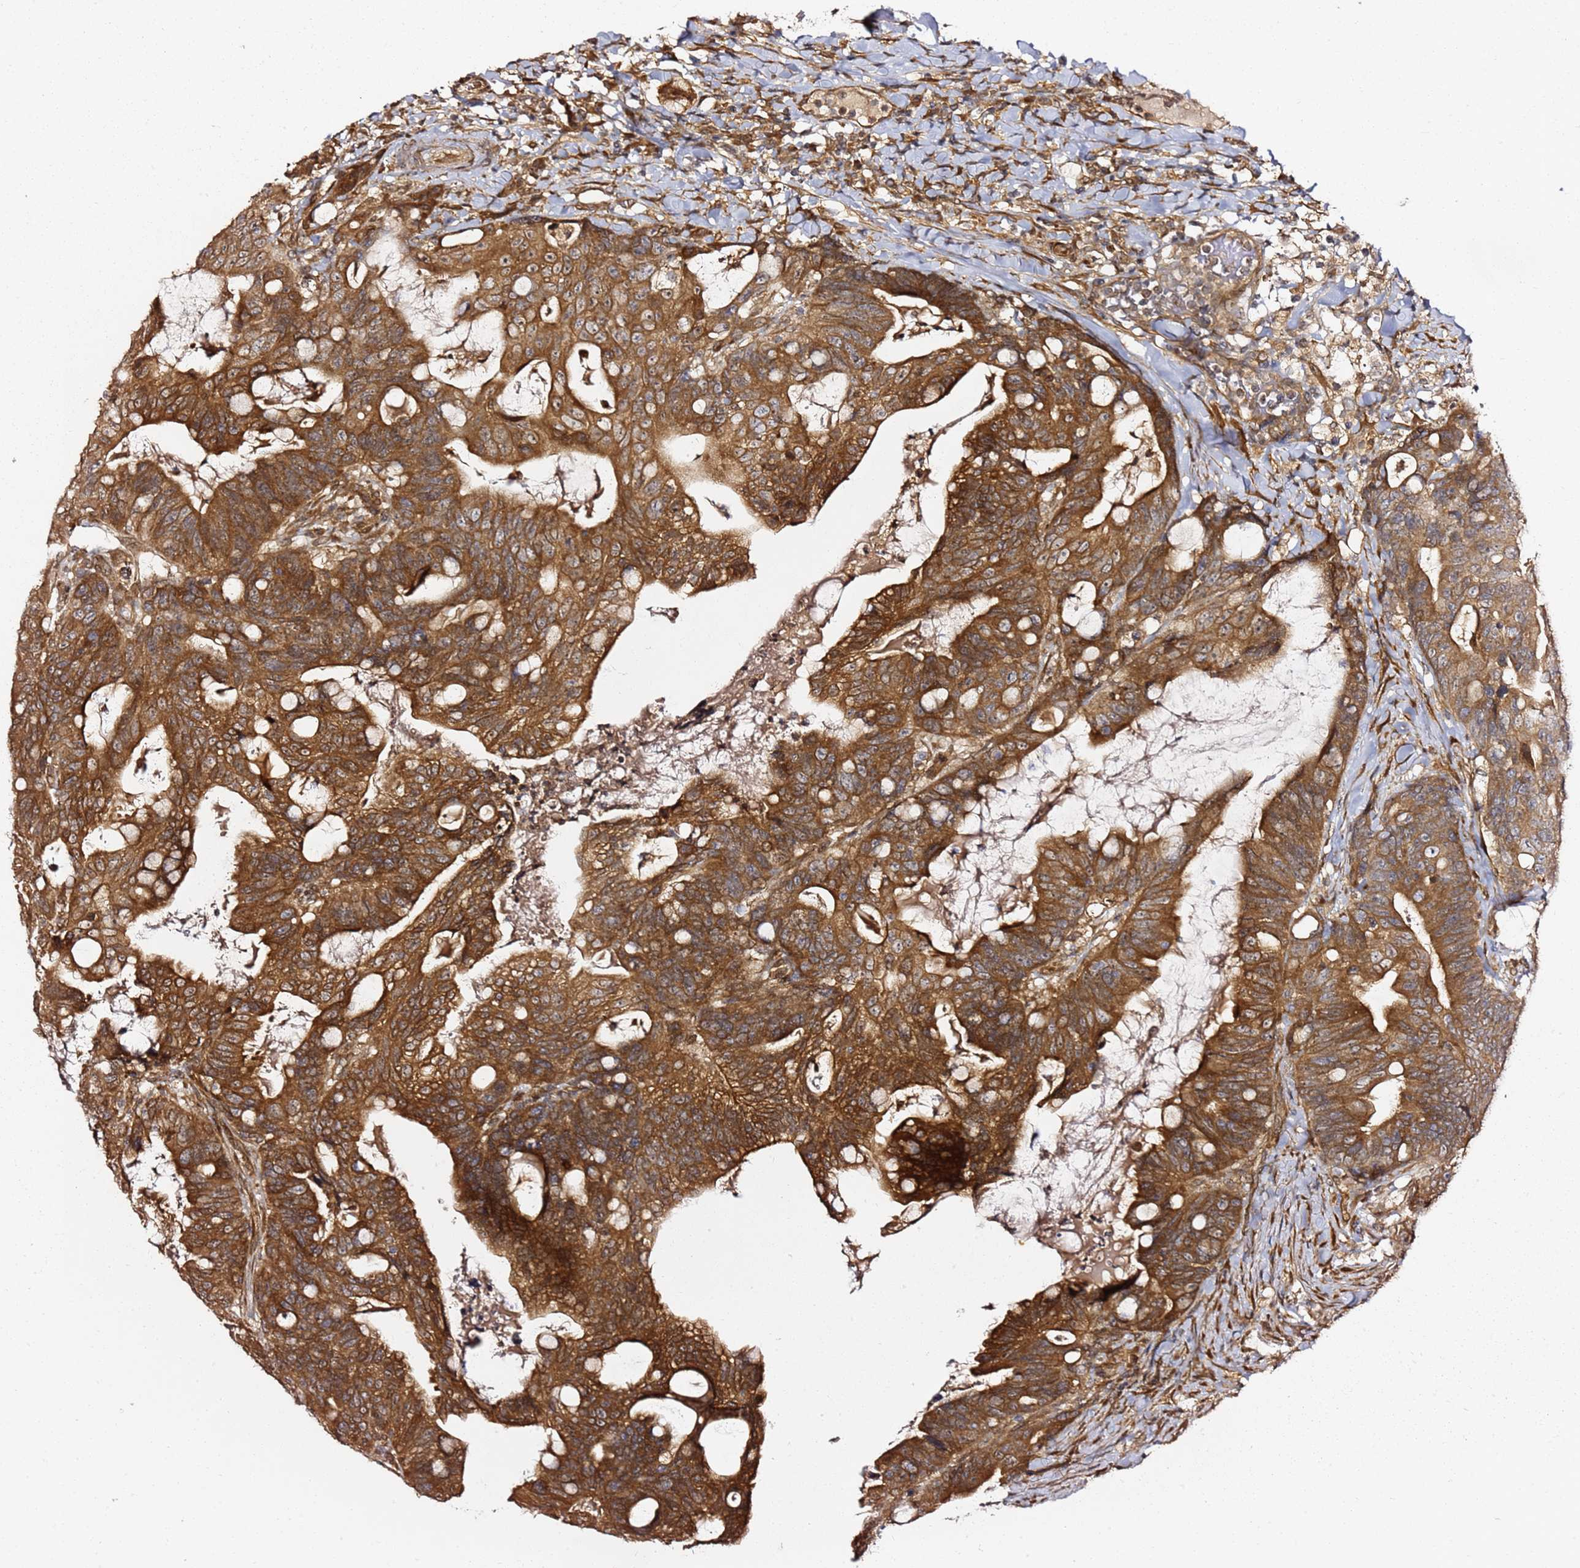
{"staining": {"intensity": "strong", "quantity": ">75%", "location": "cytoplasmic/membranous"}, "tissue": "colorectal cancer", "cell_type": "Tumor cells", "image_type": "cancer", "snomed": [{"axis": "morphology", "description": "Adenocarcinoma, NOS"}, {"axis": "topography", "description": "Colon"}], "caption": "High-magnification brightfield microscopy of colorectal cancer stained with DAB (brown) and counterstained with hematoxylin (blue). tumor cells exhibit strong cytoplasmic/membranous staining is identified in approximately>75% of cells. (DAB (3,3'-diaminobenzidine) IHC with brightfield microscopy, high magnification).", "gene": "PRKAB2", "patient": {"sex": "female", "age": 82}}